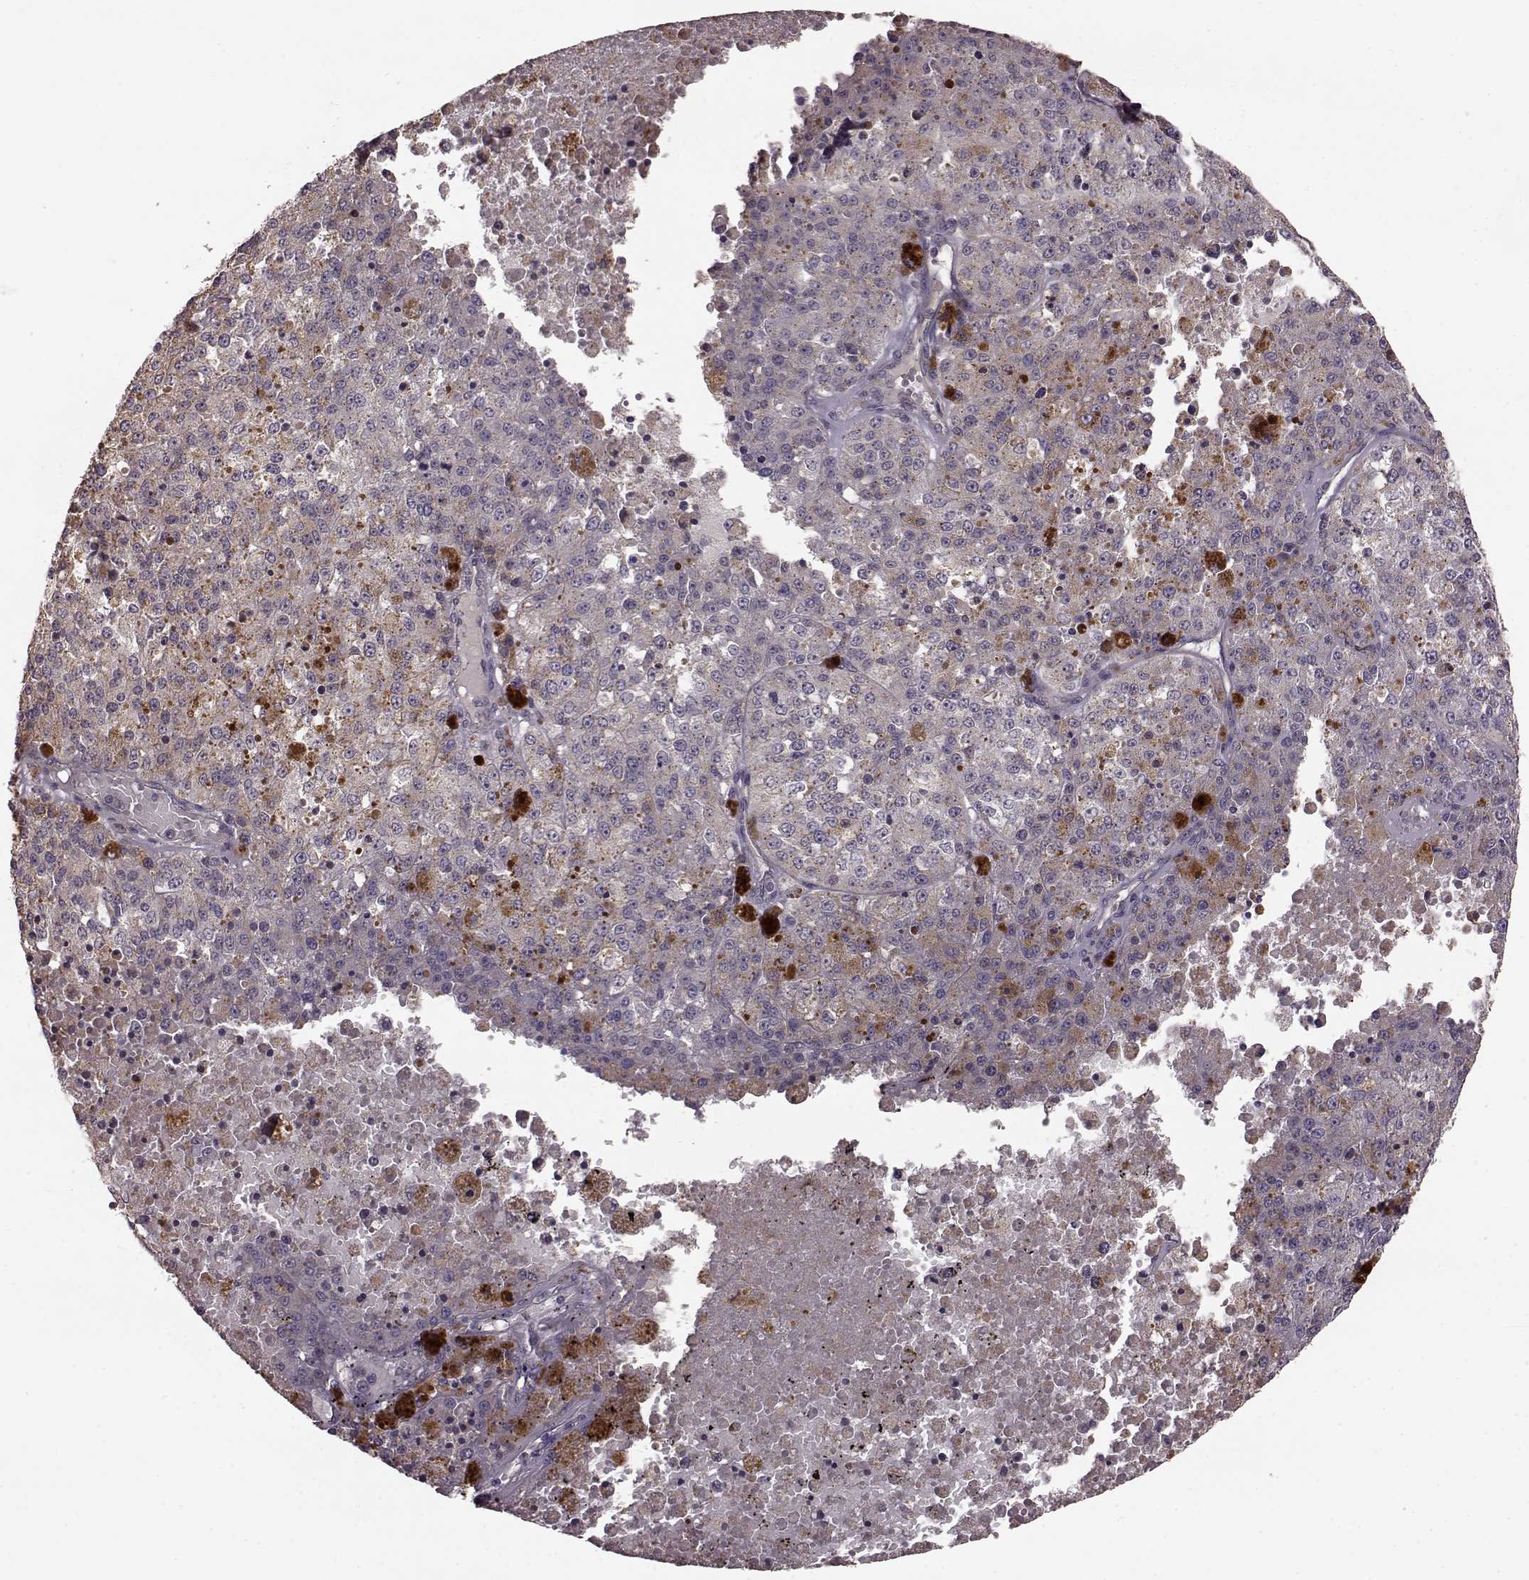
{"staining": {"intensity": "negative", "quantity": "none", "location": "none"}, "tissue": "melanoma", "cell_type": "Tumor cells", "image_type": "cancer", "snomed": [{"axis": "morphology", "description": "Malignant melanoma, Metastatic site"}, {"axis": "topography", "description": "Lymph node"}], "caption": "There is no significant staining in tumor cells of malignant melanoma (metastatic site). (DAB IHC visualized using brightfield microscopy, high magnification).", "gene": "NTF3", "patient": {"sex": "female", "age": 64}}